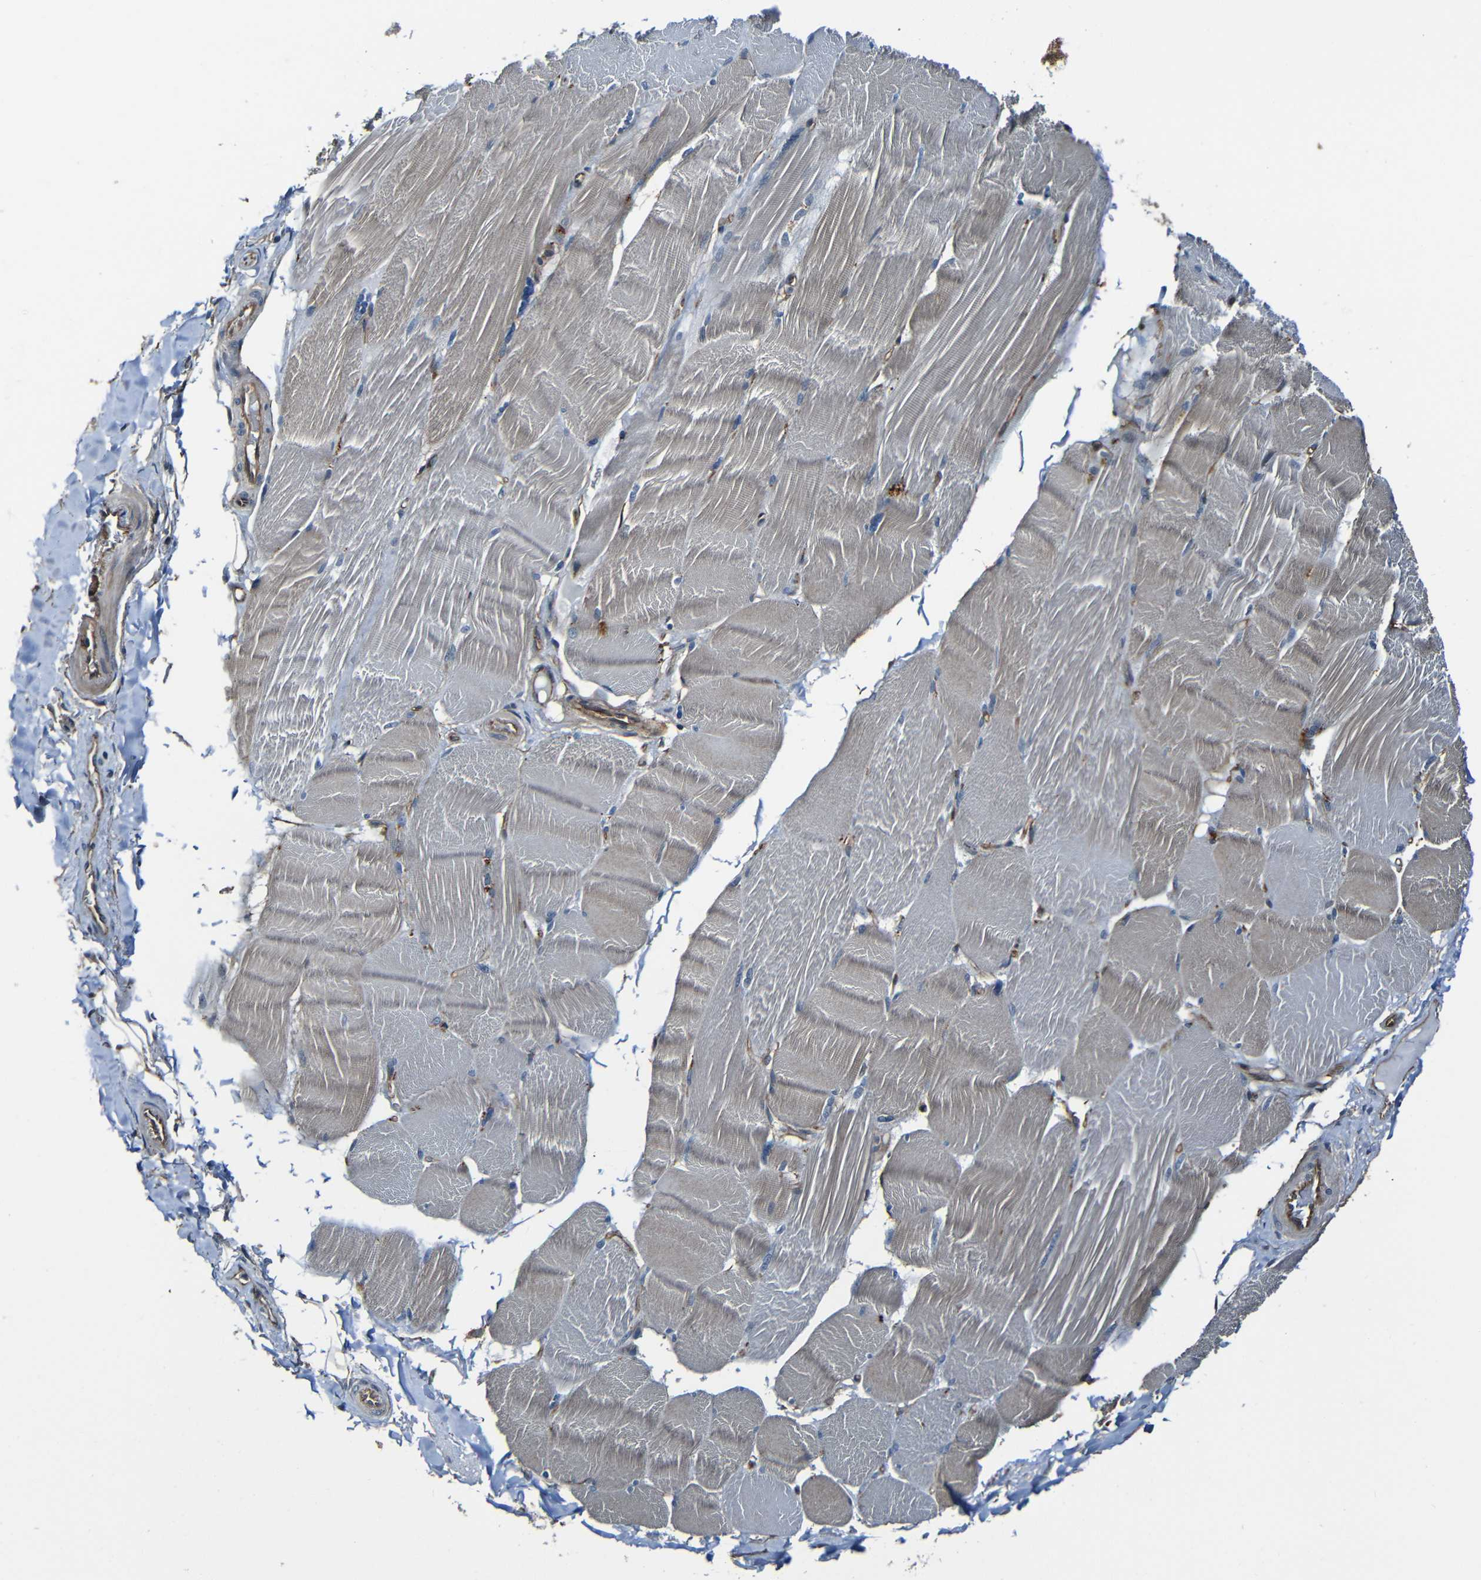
{"staining": {"intensity": "weak", "quantity": "<25%", "location": "cytoplasmic/membranous"}, "tissue": "skeletal muscle", "cell_type": "Myocytes", "image_type": "normal", "snomed": [{"axis": "morphology", "description": "Normal tissue, NOS"}, {"axis": "topography", "description": "Skin"}, {"axis": "topography", "description": "Skeletal muscle"}], "caption": "Myocytes show no significant expression in unremarkable skeletal muscle. (DAB IHC, high magnification).", "gene": "LGR5", "patient": {"sex": "male", "age": 83}}